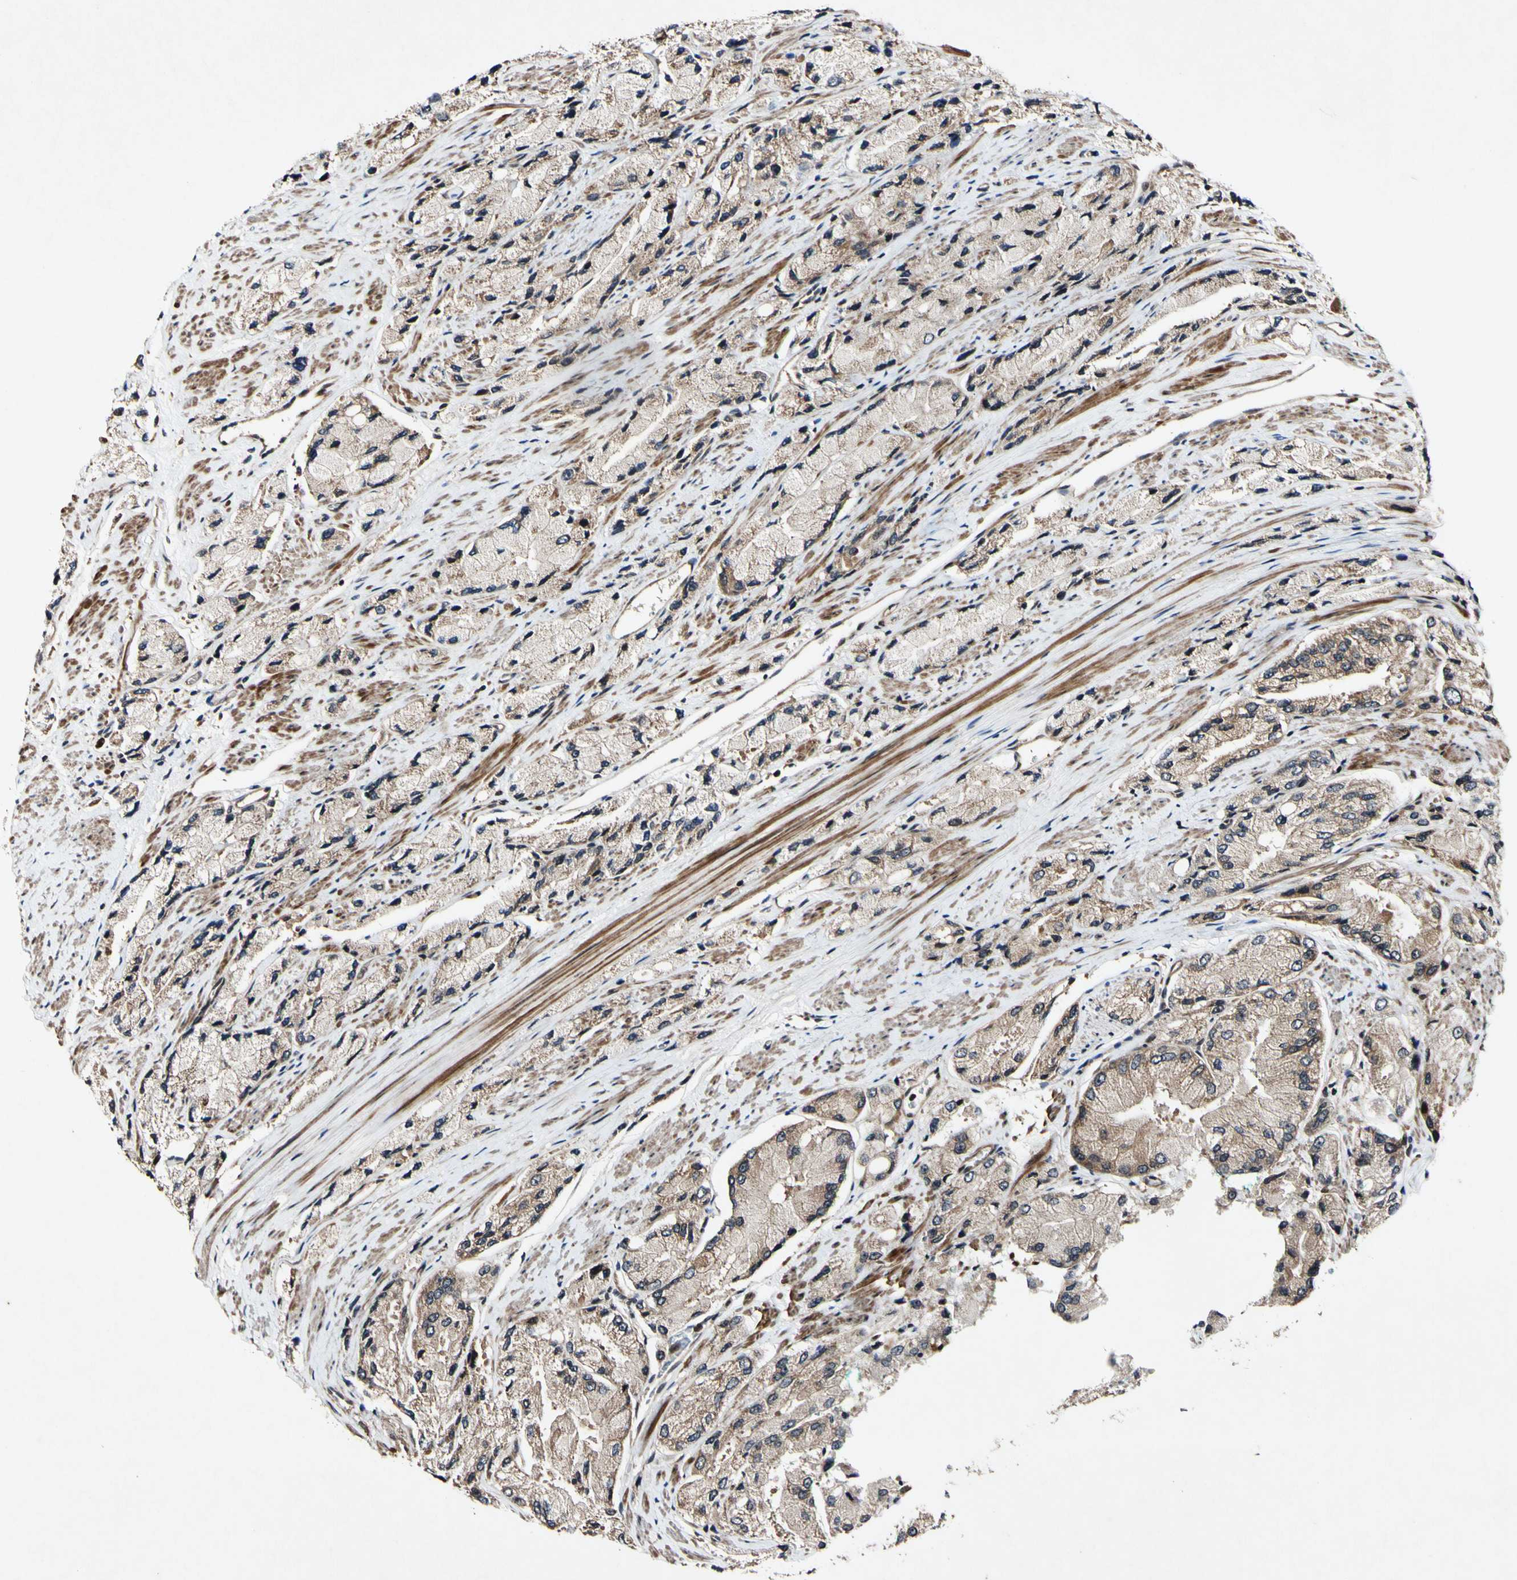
{"staining": {"intensity": "weak", "quantity": ">75%", "location": "cytoplasmic/membranous"}, "tissue": "prostate cancer", "cell_type": "Tumor cells", "image_type": "cancer", "snomed": [{"axis": "morphology", "description": "Adenocarcinoma, High grade"}, {"axis": "topography", "description": "Prostate"}], "caption": "This micrograph reveals IHC staining of high-grade adenocarcinoma (prostate), with low weak cytoplasmic/membranous expression in approximately >75% of tumor cells.", "gene": "CSNK1E", "patient": {"sex": "male", "age": 58}}